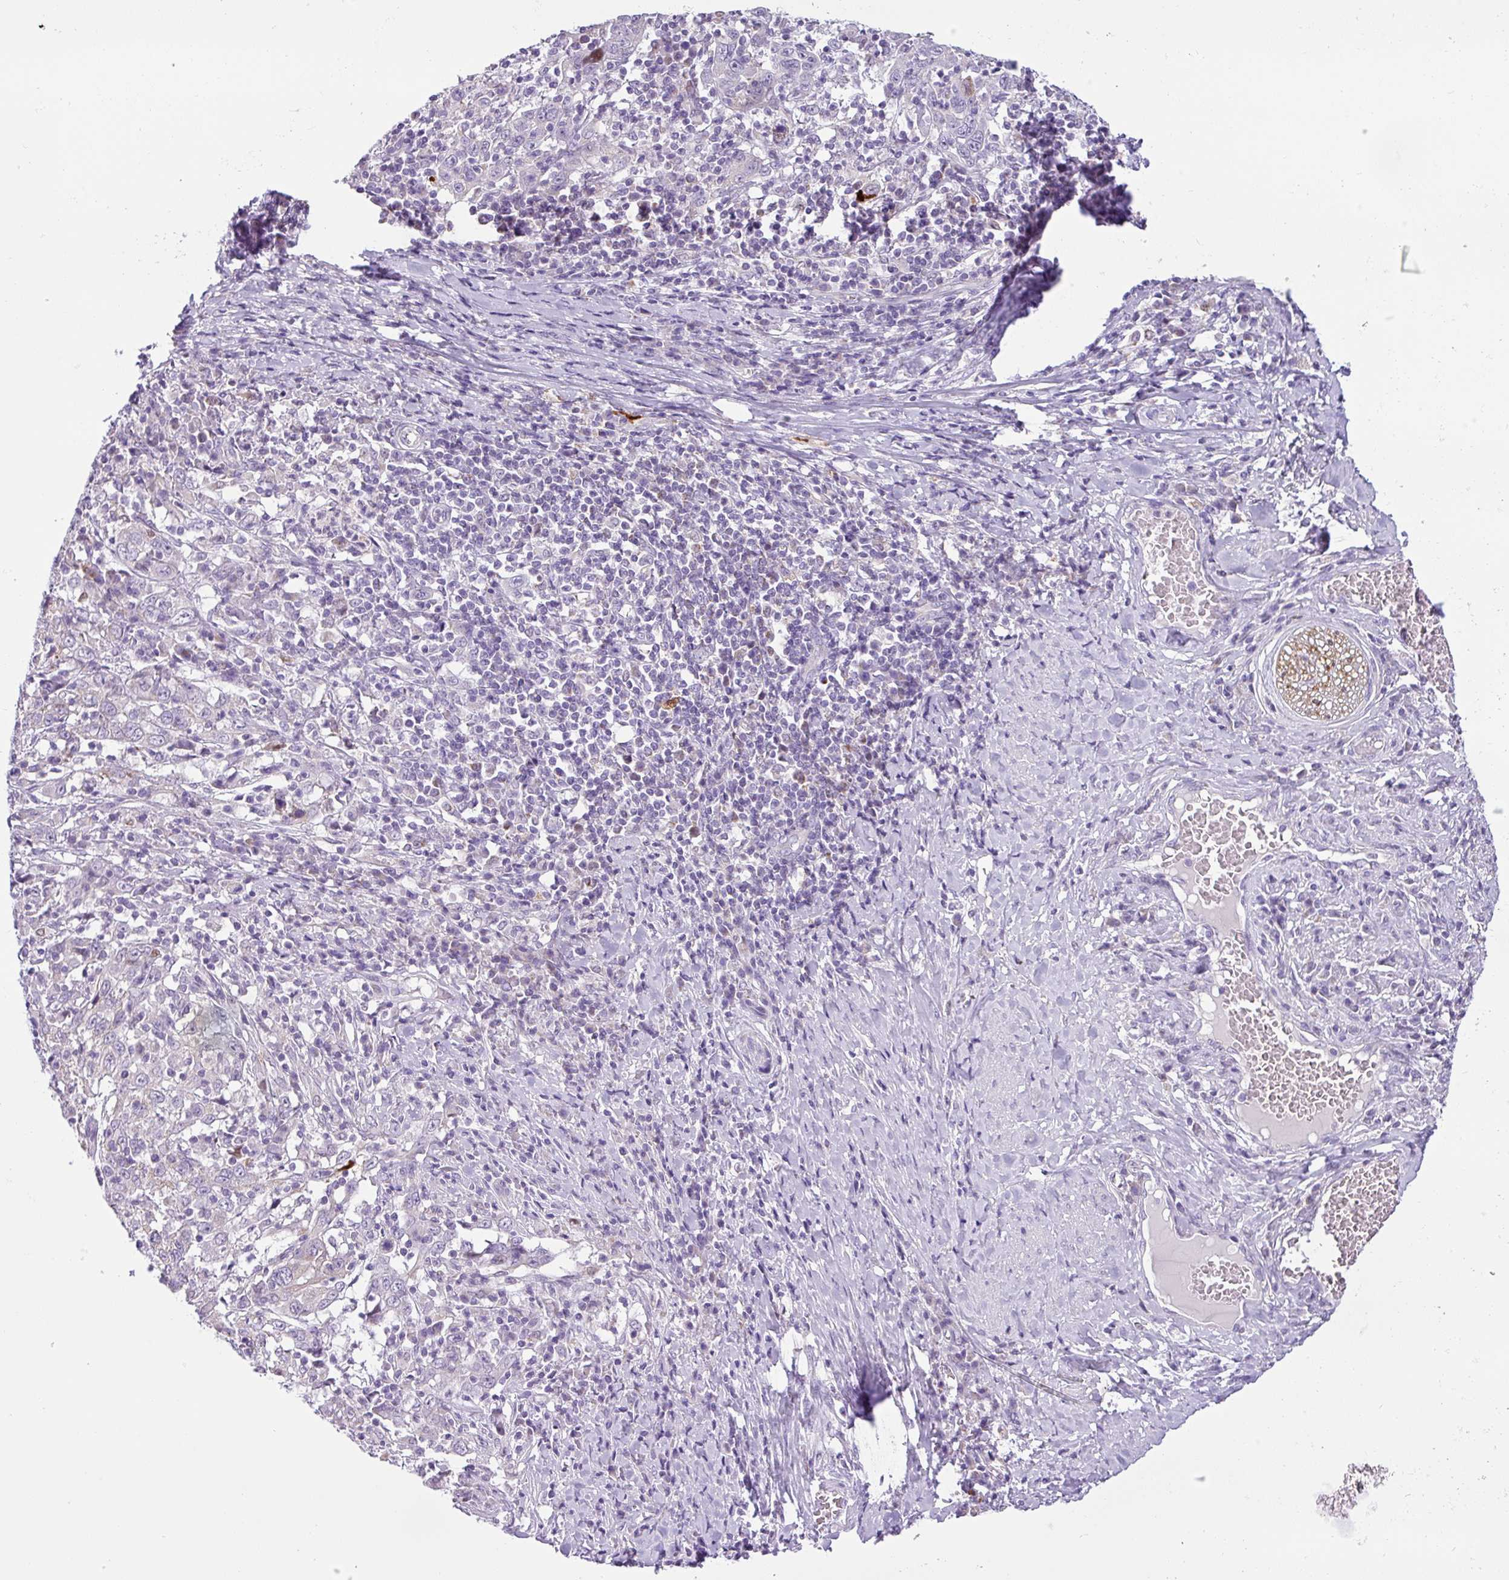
{"staining": {"intensity": "negative", "quantity": "none", "location": "none"}, "tissue": "cervical cancer", "cell_type": "Tumor cells", "image_type": "cancer", "snomed": [{"axis": "morphology", "description": "Squamous cell carcinoma, NOS"}, {"axis": "topography", "description": "Cervix"}], "caption": "An image of human cervical squamous cell carcinoma is negative for staining in tumor cells. (DAB immunohistochemistry (IHC), high magnification).", "gene": "HMCN2", "patient": {"sex": "female", "age": 46}}